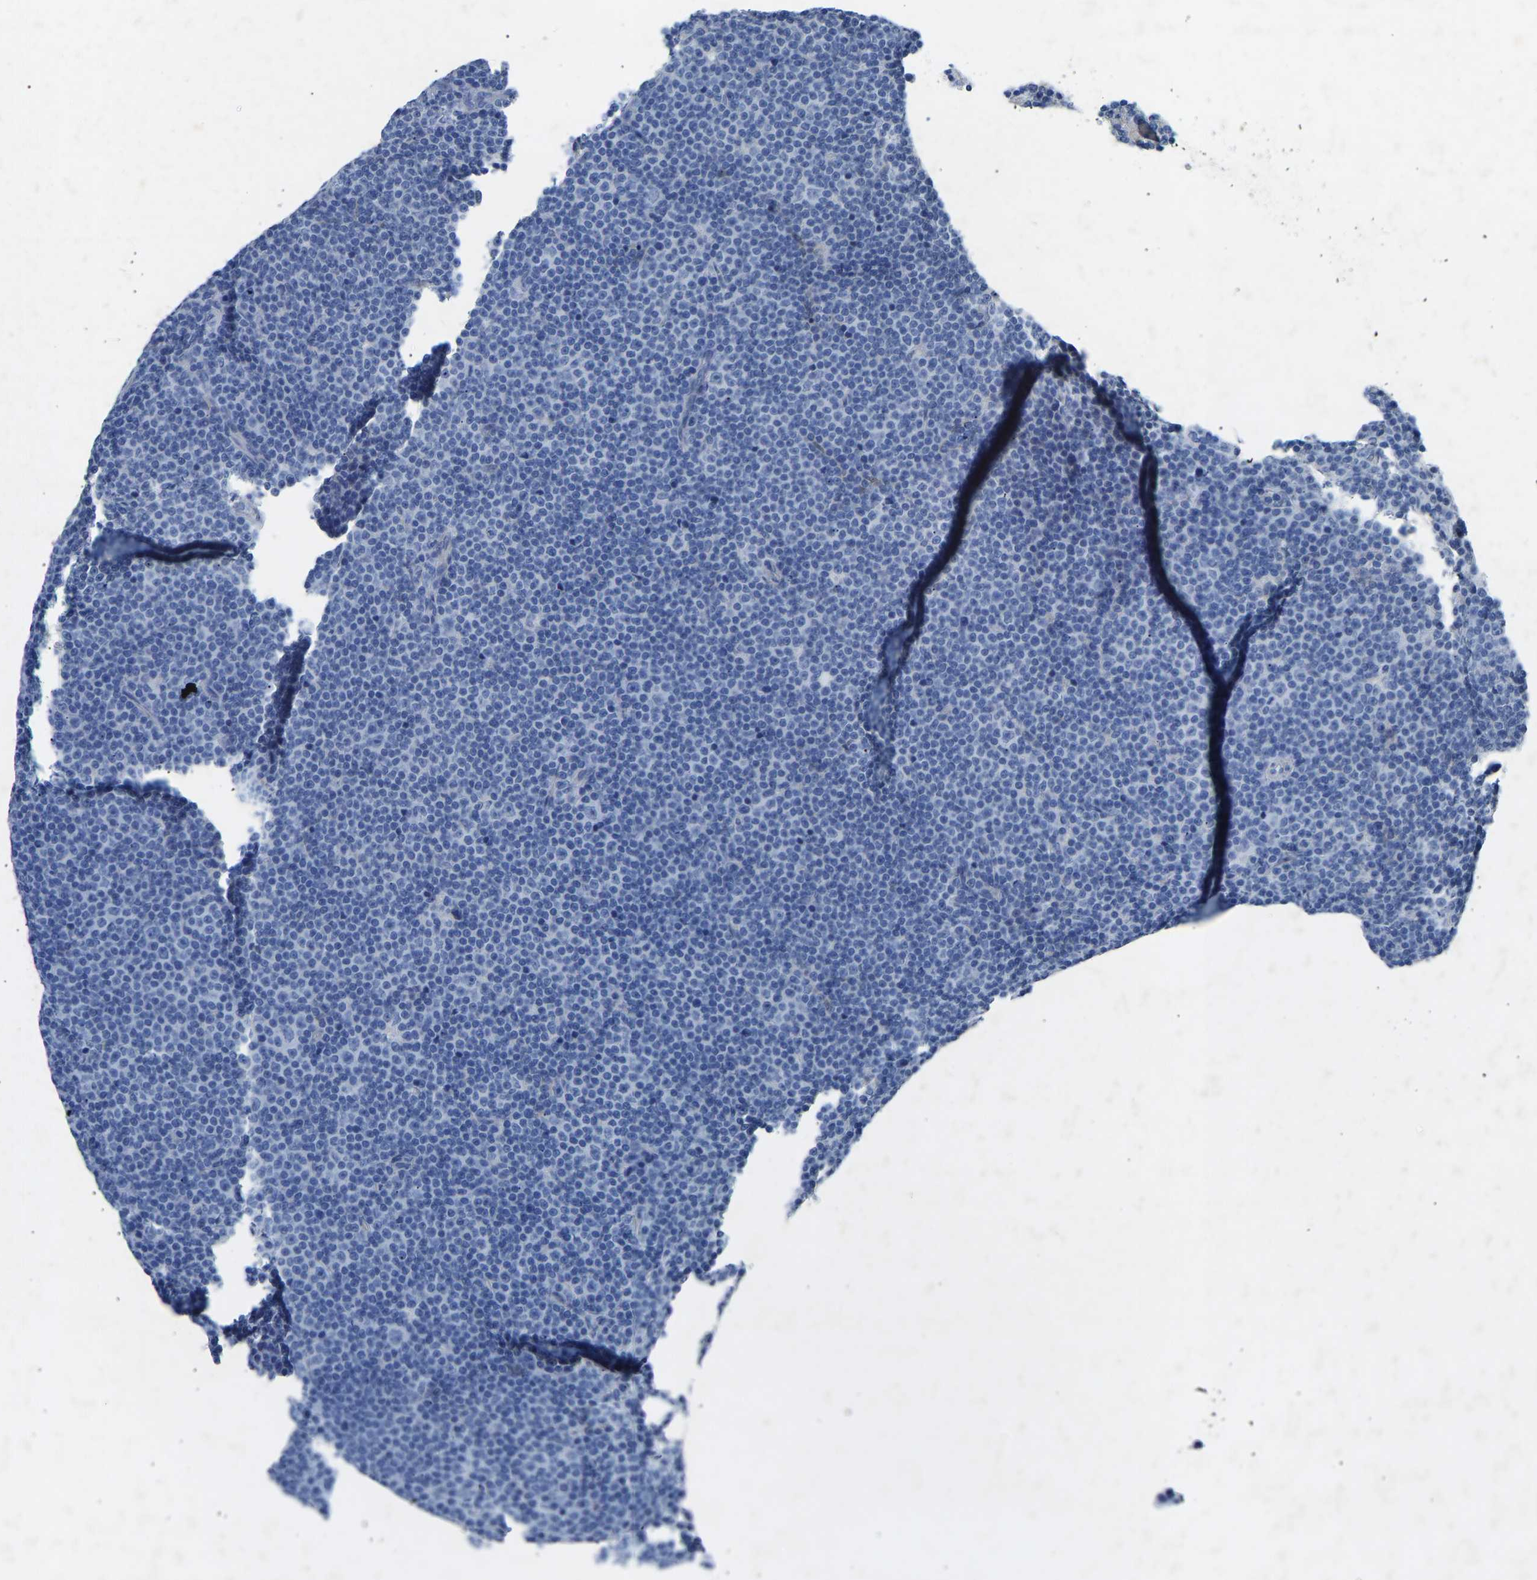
{"staining": {"intensity": "negative", "quantity": "none", "location": "none"}, "tissue": "lymphoma", "cell_type": "Tumor cells", "image_type": "cancer", "snomed": [{"axis": "morphology", "description": "Malignant lymphoma, non-Hodgkin's type, Low grade"}, {"axis": "topography", "description": "Lymph node"}], "caption": "DAB immunohistochemical staining of malignant lymphoma, non-Hodgkin's type (low-grade) demonstrates no significant staining in tumor cells. (DAB immunohistochemistry (IHC) with hematoxylin counter stain).", "gene": "RBP1", "patient": {"sex": "female", "age": 67}}